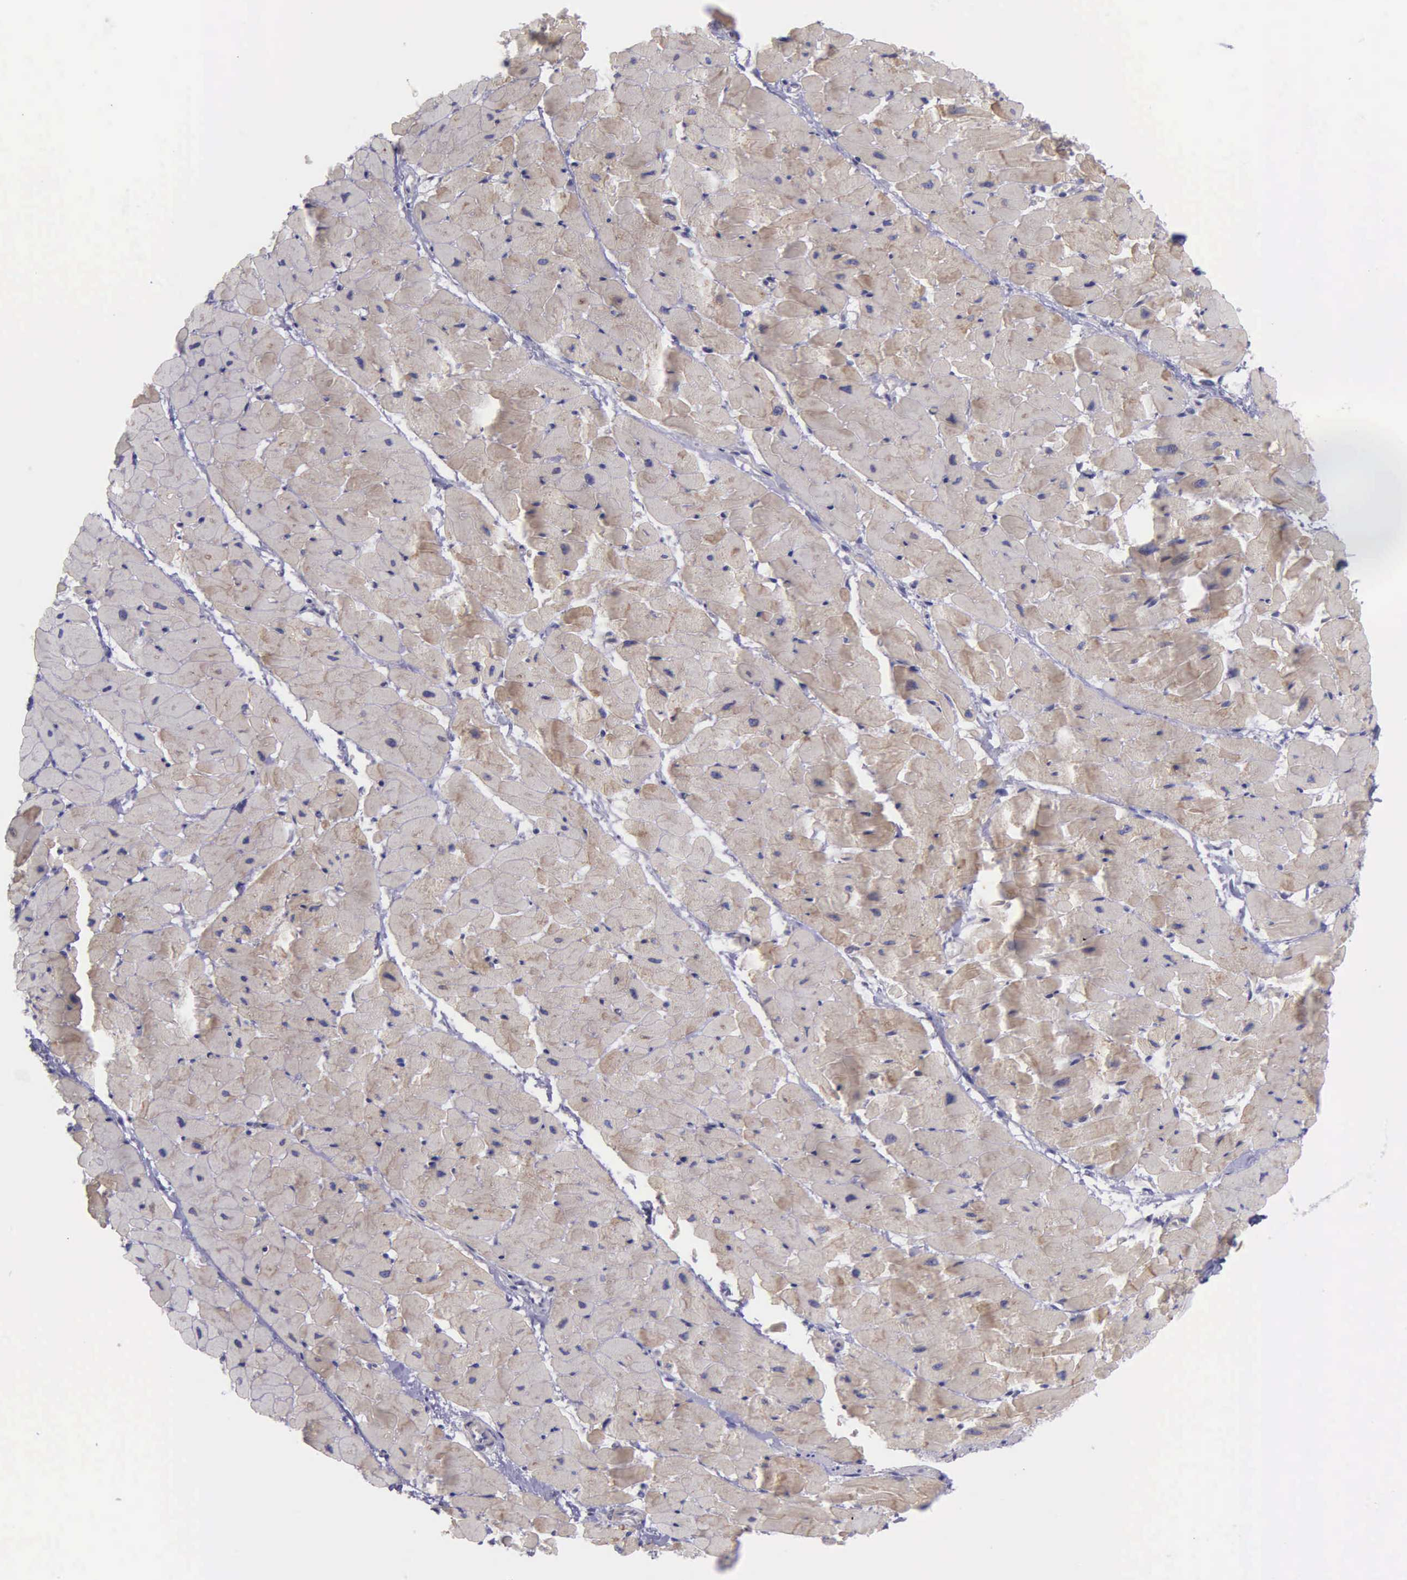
{"staining": {"intensity": "moderate", "quantity": "25%-75%", "location": "cytoplasmic/membranous"}, "tissue": "heart muscle", "cell_type": "Cardiomyocytes", "image_type": "normal", "snomed": [{"axis": "morphology", "description": "Normal tissue, NOS"}, {"axis": "topography", "description": "Heart"}], "caption": "The immunohistochemical stain highlights moderate cytoplasmic/membranous staining in cardiomyocytes of unremarkable heart muscle.", "gene": "MICAL3", "patient": {"sex": "female", "age": 19}}